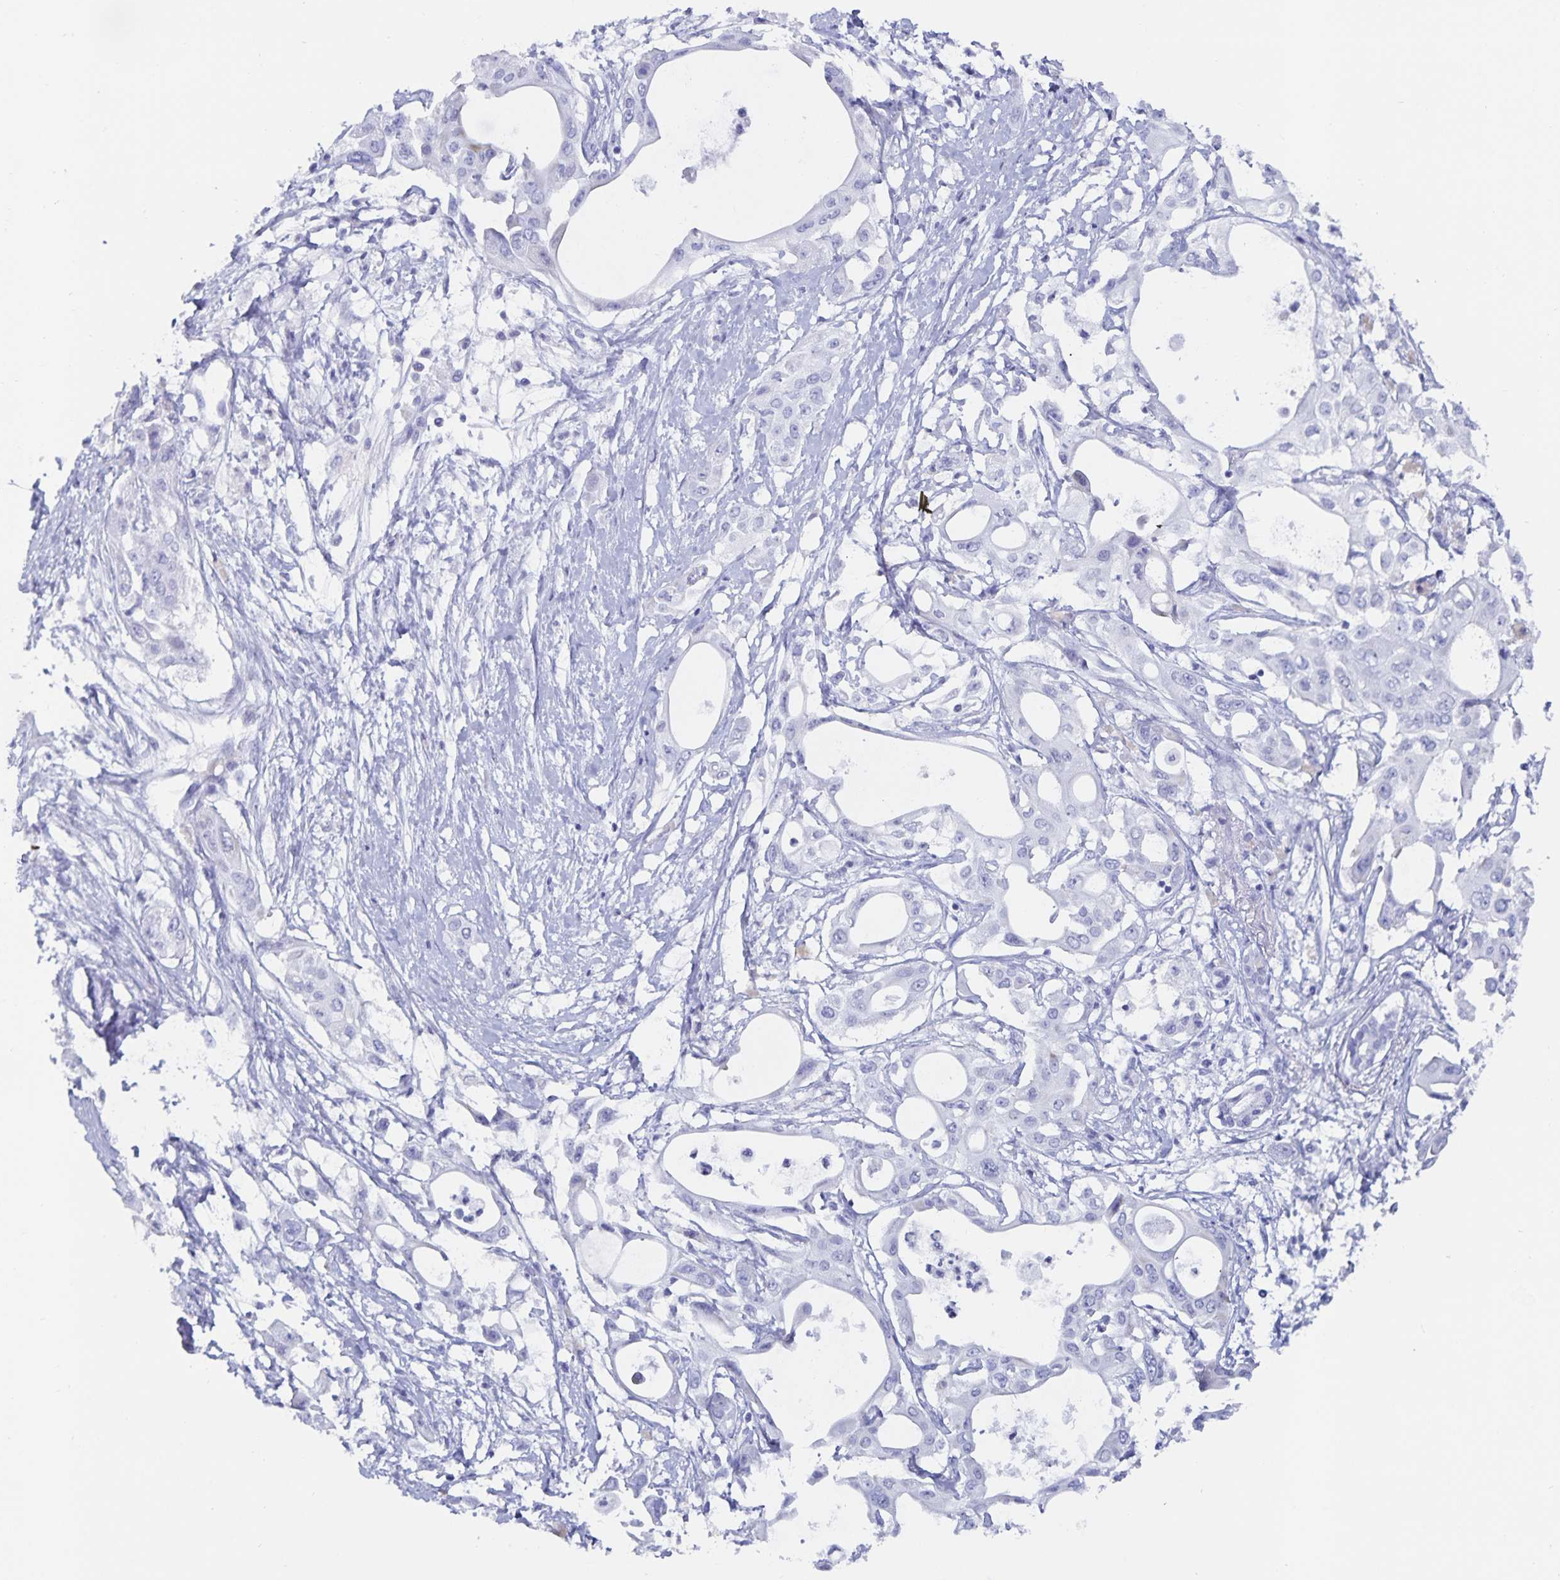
{"staining": {"intensity": "negative", "quantity": "none", "location": "none"}, "tissue": "pancreatic cancer", "cell_type": "Tumor cells", "image_type": "cancer", "snomed": [{"axis": "morphology", "description": "Adenocarcinoma, NOS"}, {"axis": "topography", "description": "Pancreas"}], "caption": "High magnification brightfield microscopy of pancreatic adenocarcinoma stained with DAB (3,3'-diaminobenzidine) (brown) and counterstained with hematoxylin (blue): tumor cells show no significant positivity.", "gene": "C19orf73", "patient": {"sex": "female", "age": 68}}